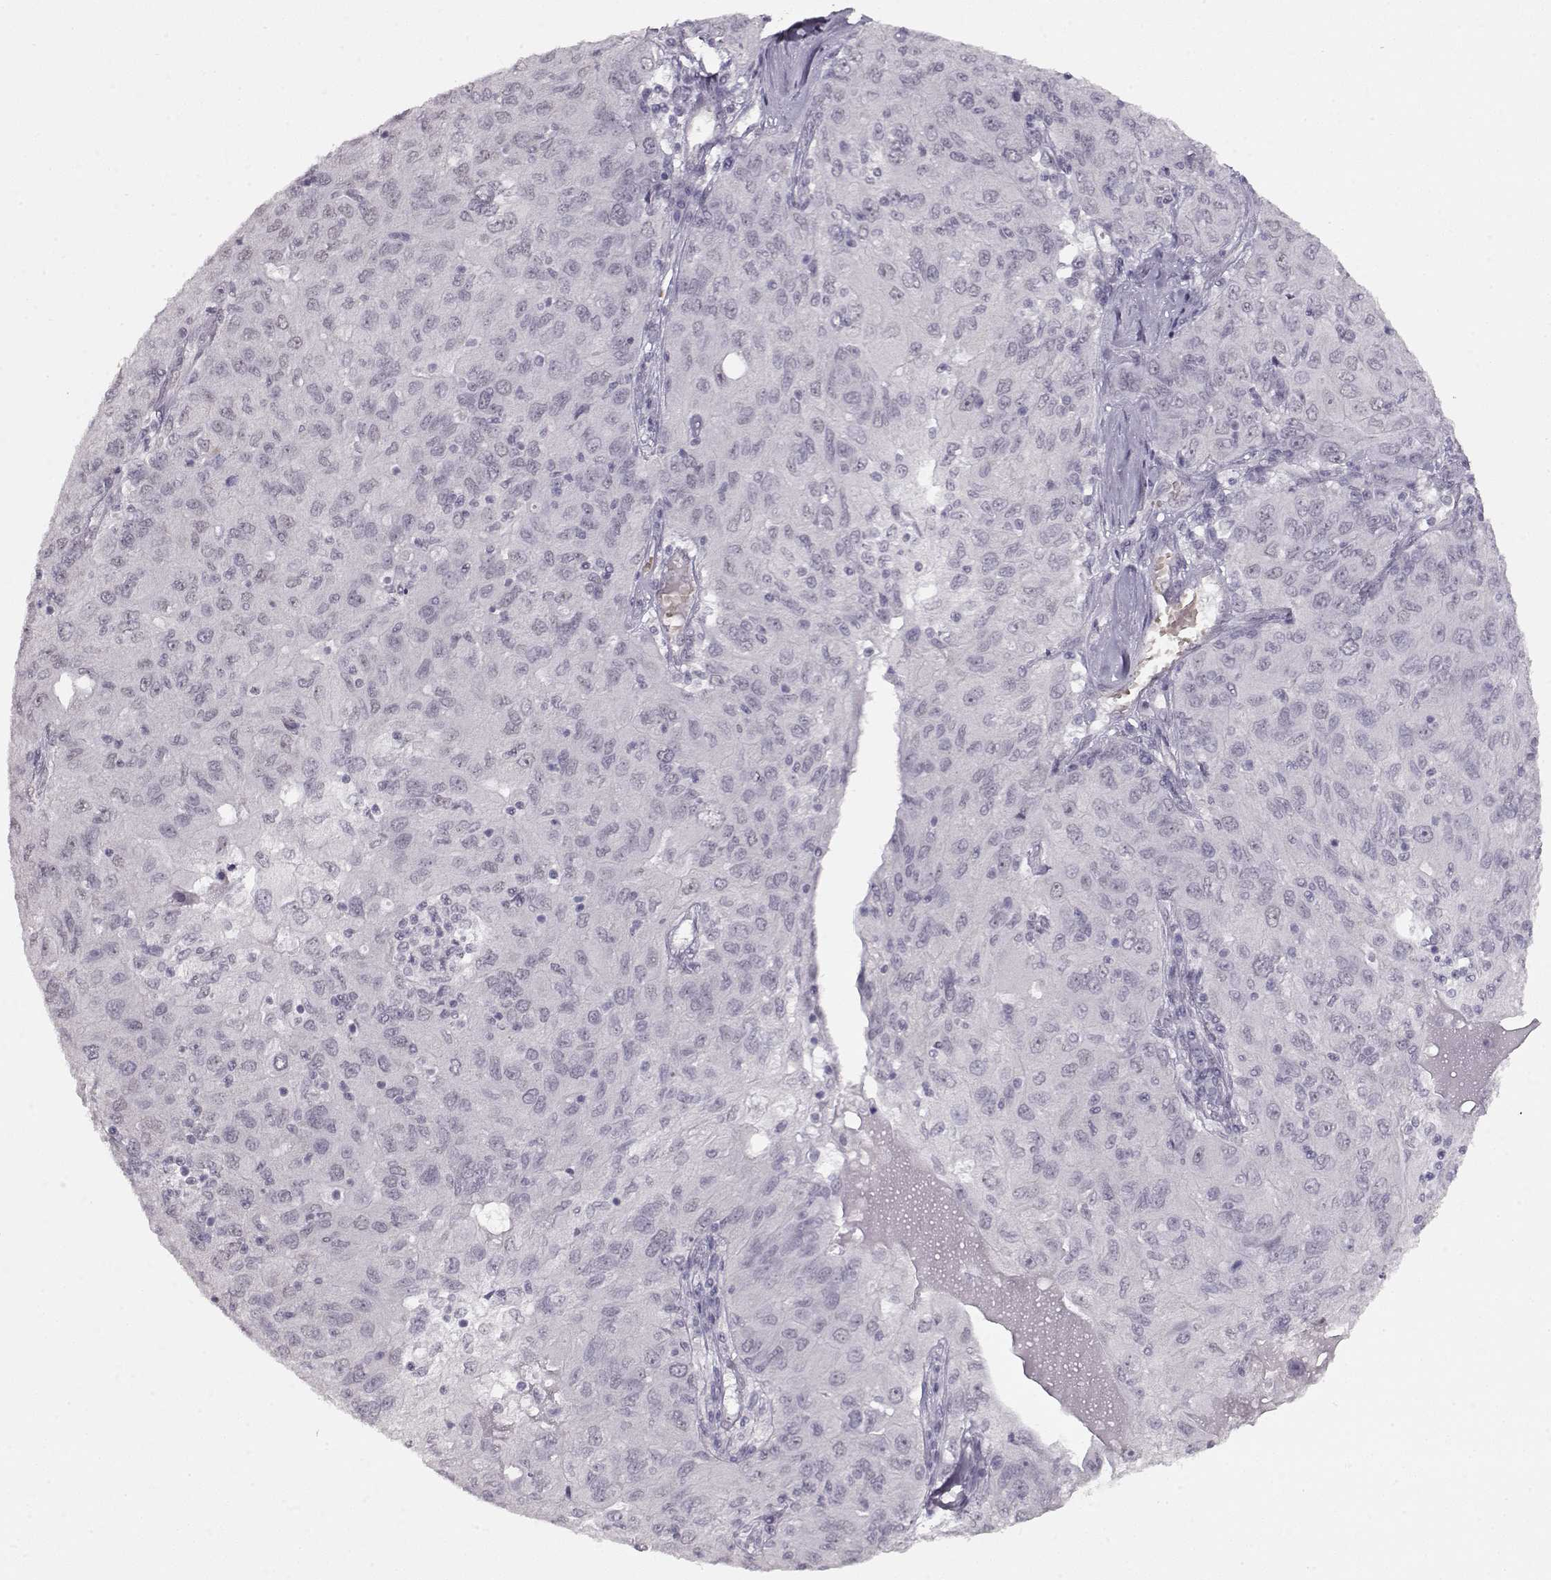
{"staining": {"intensity": "negative", "quantity": "none", "location": "none"}, "tissue": "ovarian cancer", "cell_type": "Tumor cells", "image_type": "cancer", "snomed": [{"axis": "morphology", "description": "Carcinoma, endometroid"}, {"axis": "topography", "description": "Ovary"}], "caption": "A histopathology image of endometroid carcinoma (ovarian) stained for a protein reveals no brown staining in tumor cells. (Brightfield microscopy of DAB immunohistochemistry (IHC) at high magnification).", "gene": "PCP4", "patient": {"sex": "female", "age": 50}}